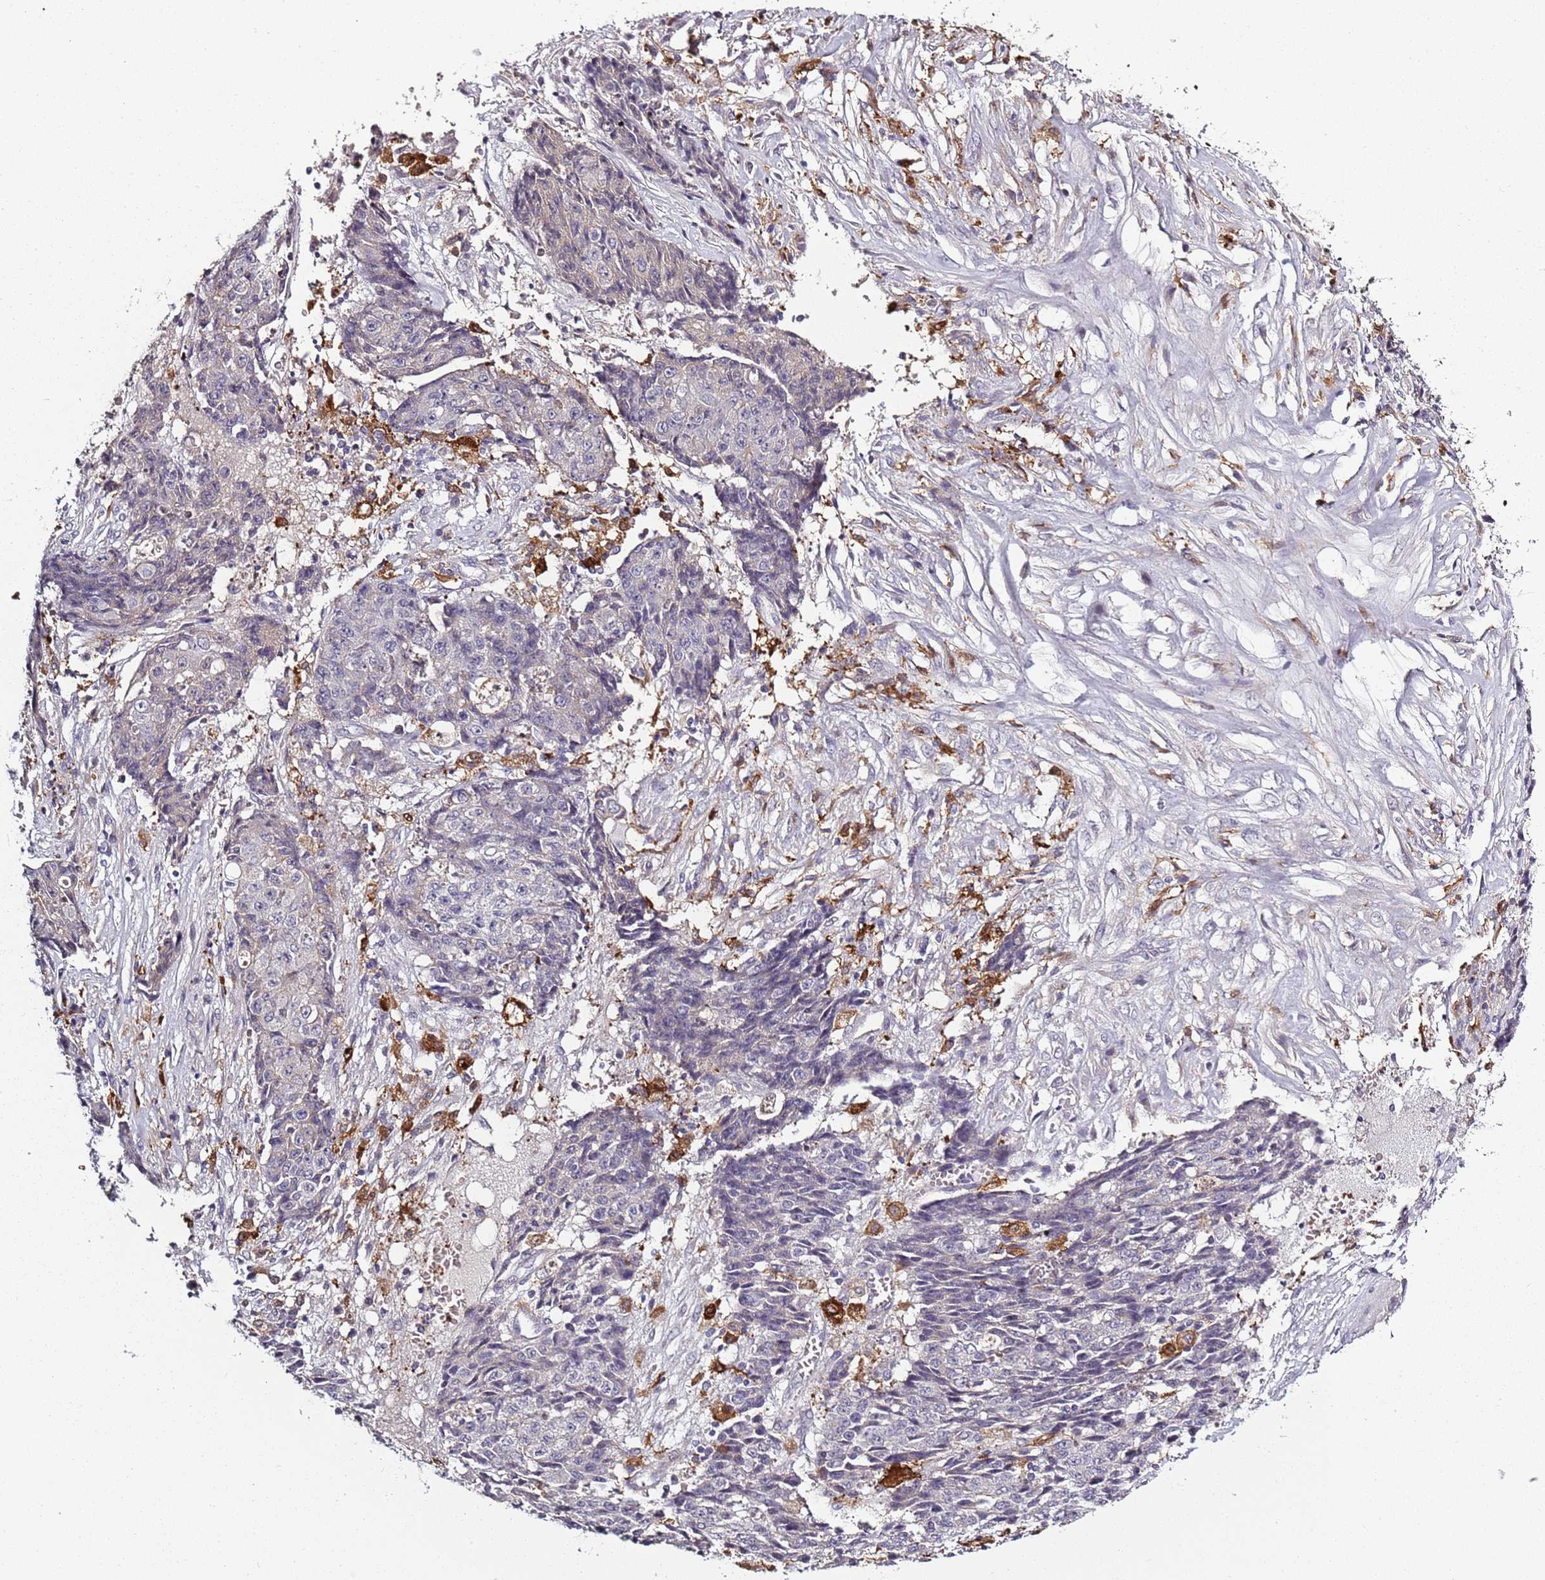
{"staining": {"intensity": "negative", "quantity": "none", "location": "none"}, "tissue": "ovarian cancer", "cell_type": "Tumor cells", "image_type": "cancer", "snomed": [{"axis": "morphology", "description": "Carcinoma, endometroid"}, {"axis": "topography", "description": "Ovary"}], "caption": "There is no significant staining in tumor cells of ovarian cancer.", "gene": "CC2D2B", "patient": {"sex": "female", "age": 42}}